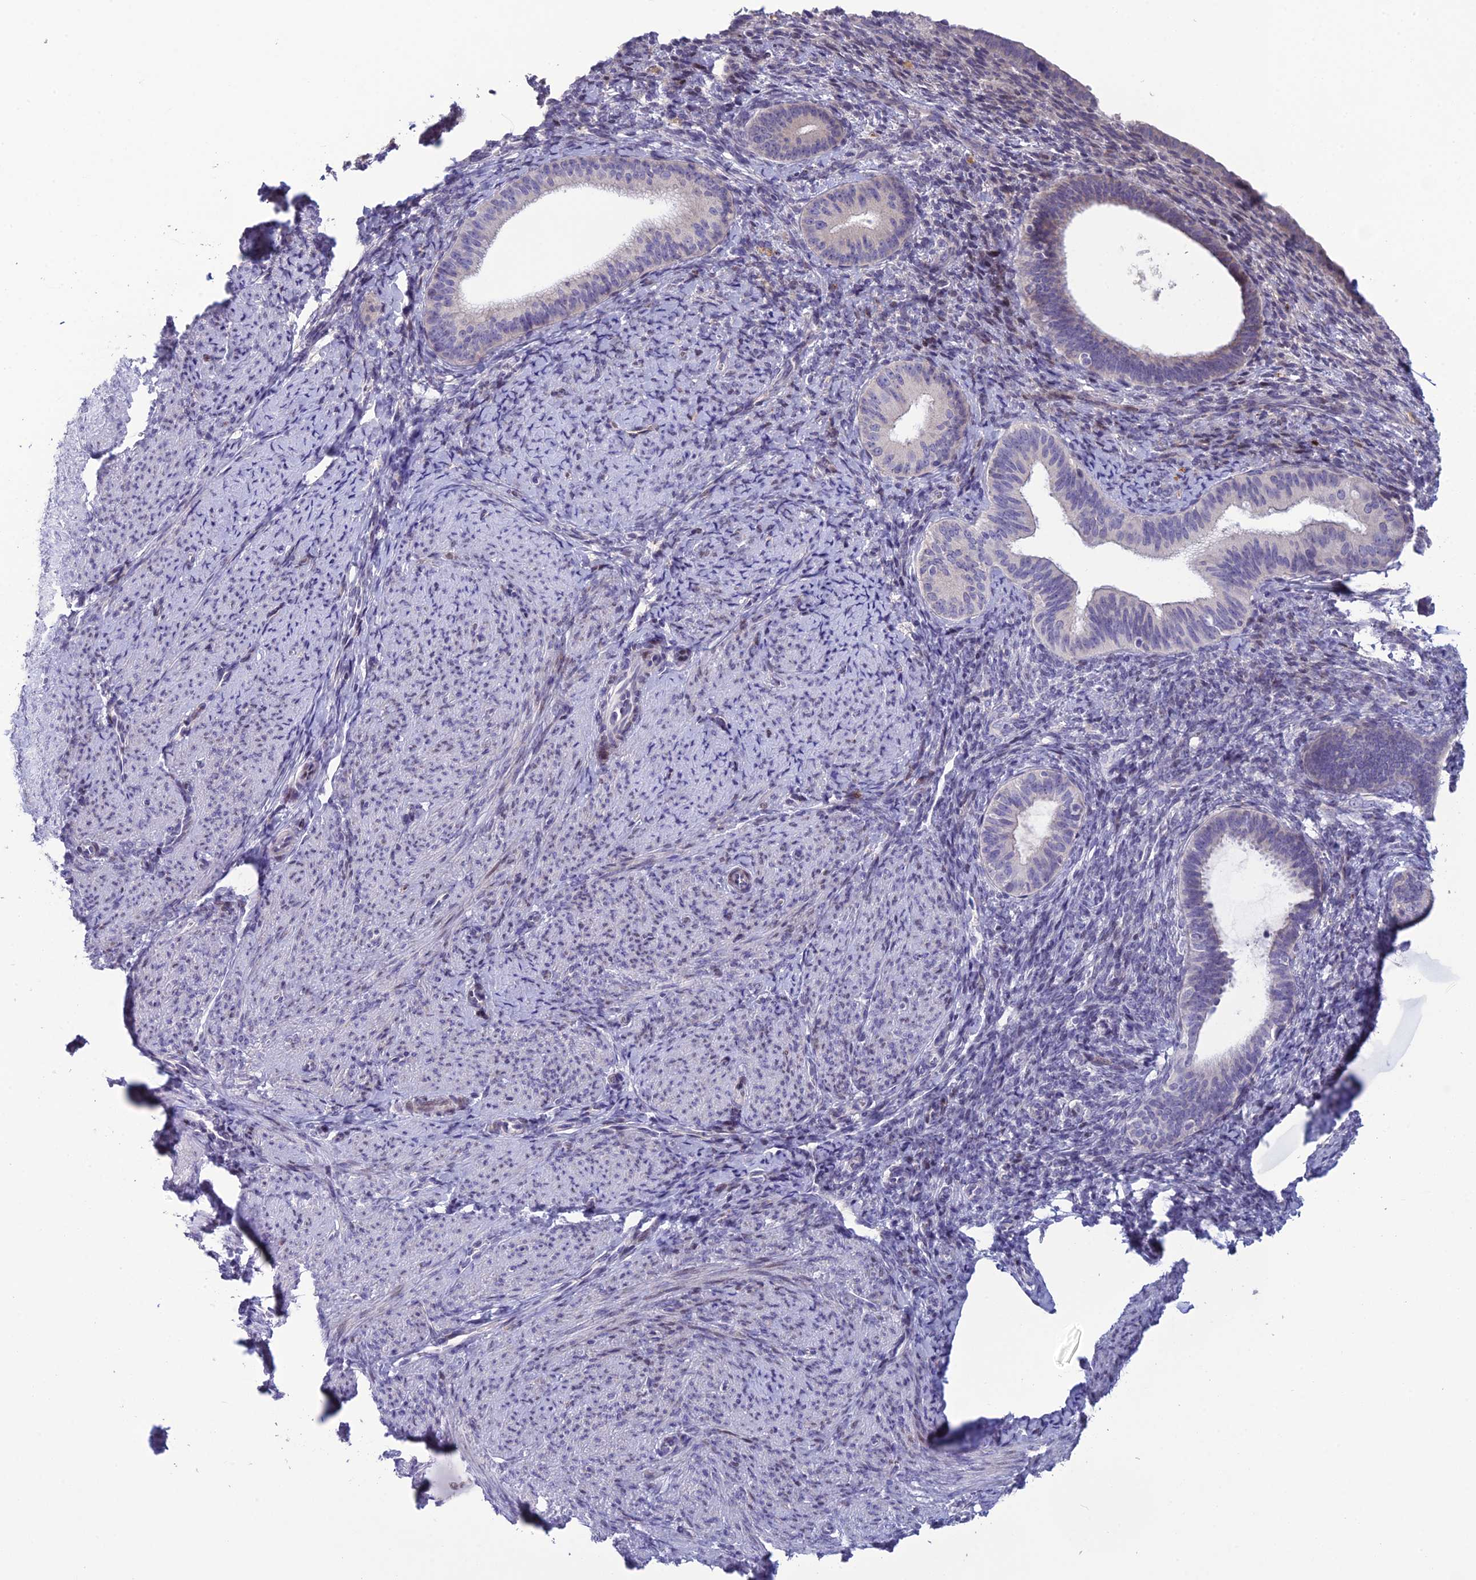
{"staining": {"intensity": "negative", "quantity": "none", "location": "none"}, "tissue": "endometrium", "cell_type": "Cells in endometrial stroma", "image_type": "normal", "snomed": [{"axis": "morphology", "description": "Normal tissue, NOS"}, {"axis": "topography", "description": "Endometrium"}], "caption": "Immunohistochemistry of benign human endometrium reveals no staining in cells in endometrial stroma. (Stains: DAB (3,3'-diaminobenzidine) immunohistochemistry with hematoxylin counter stain, Microscopy: brightfield microscopy at high magnification).", "gene": "TMEM134", "patient": {"sex": "female", "age": 65}}